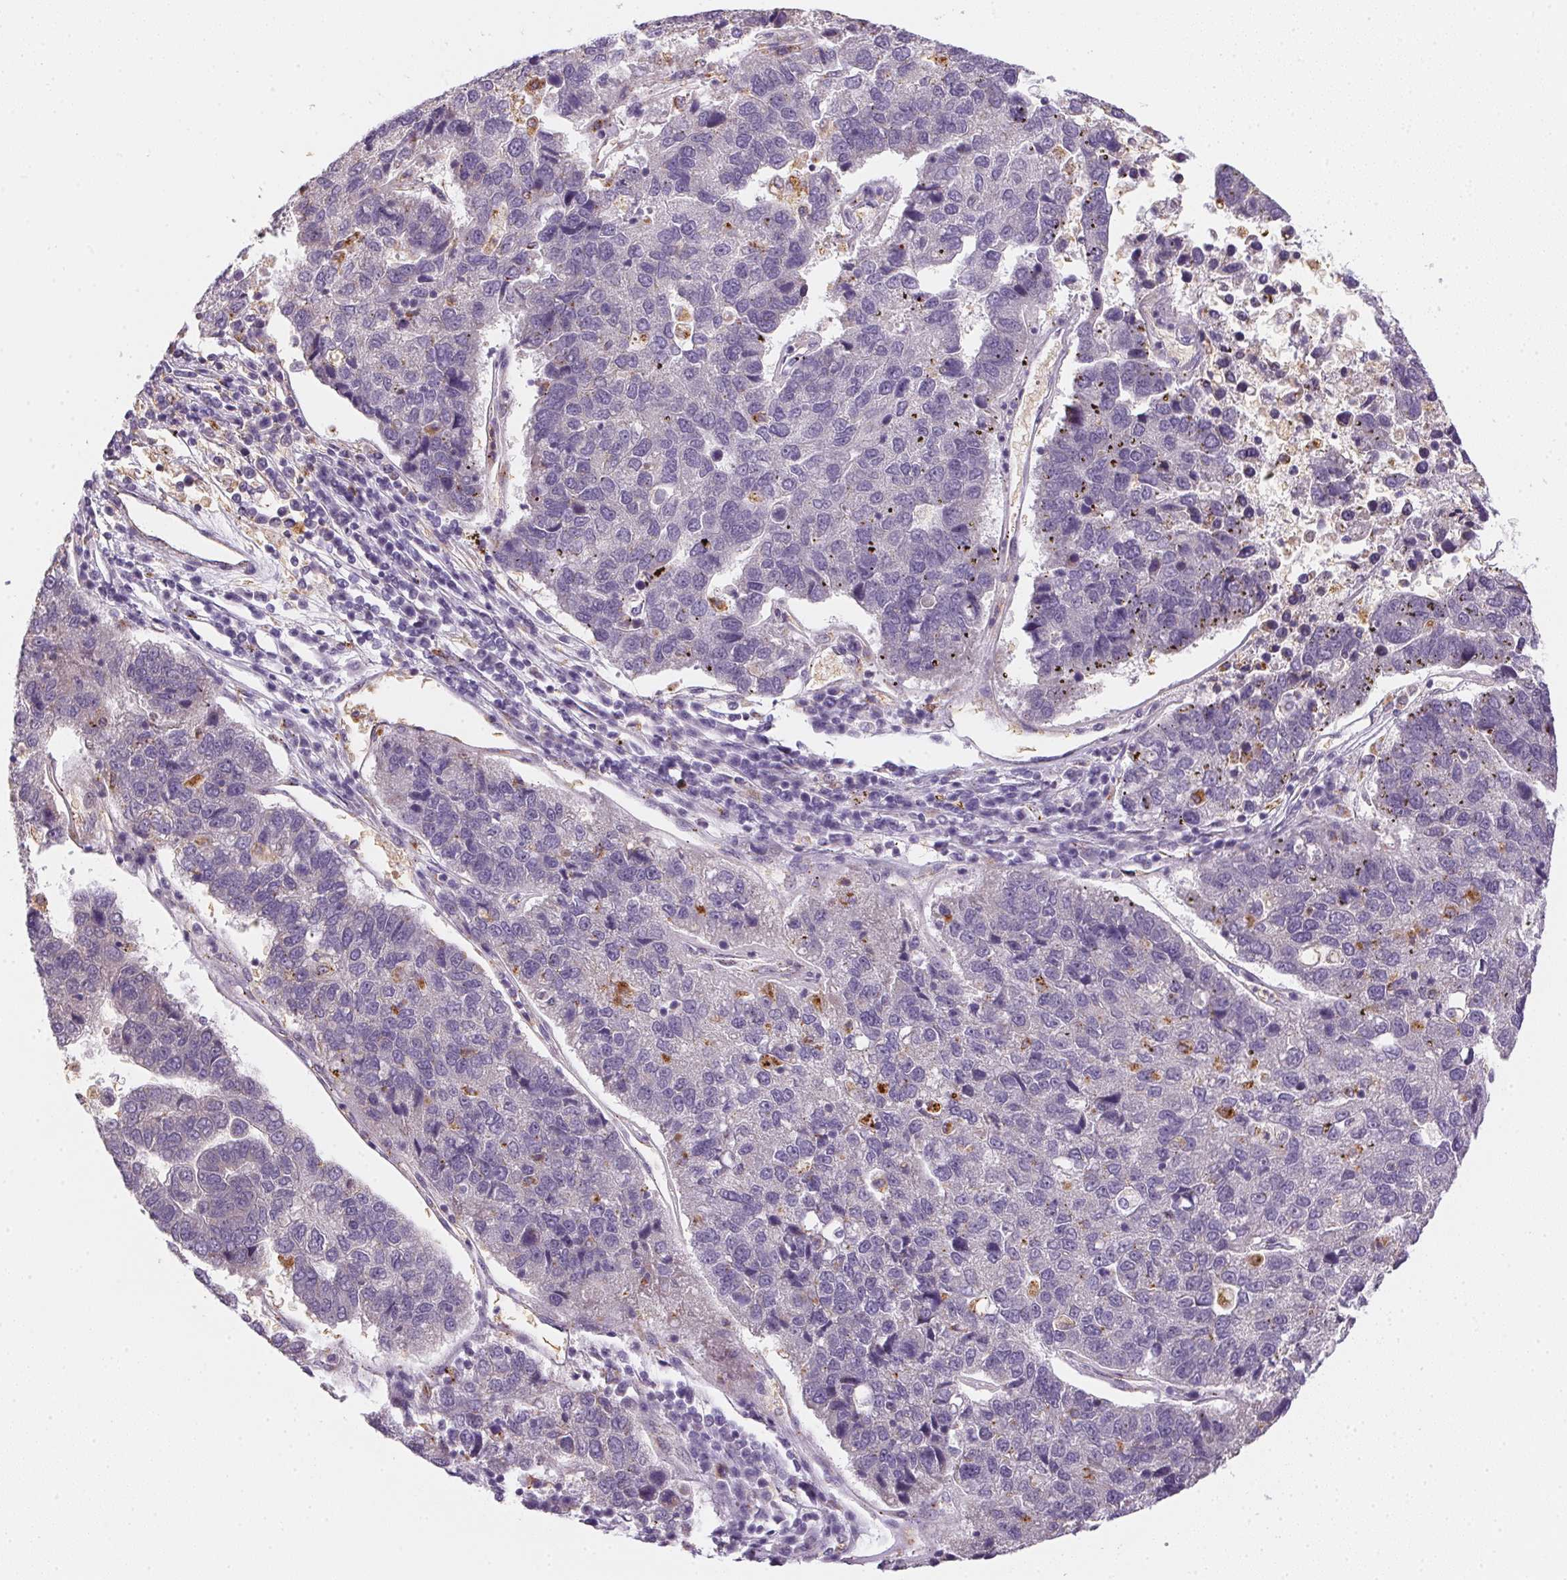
{"staining": {"intensity": "negative", "quantity": "none", "location": "none"}, "tissue": "pancreatic cancer", "cell_type": "Tumor cells", "image_type": "cancer", "snomed": [{"axis": "morphology", "description": "Adenocarcinoma, NOS"}, {"axis": "topography", "description": "Pancreas"}], "caption": "Tumor cells show no significant protein expression in pancreatic cancer.", "gene": "METTL13", "patient": {"sex": "female", "age": 61}}